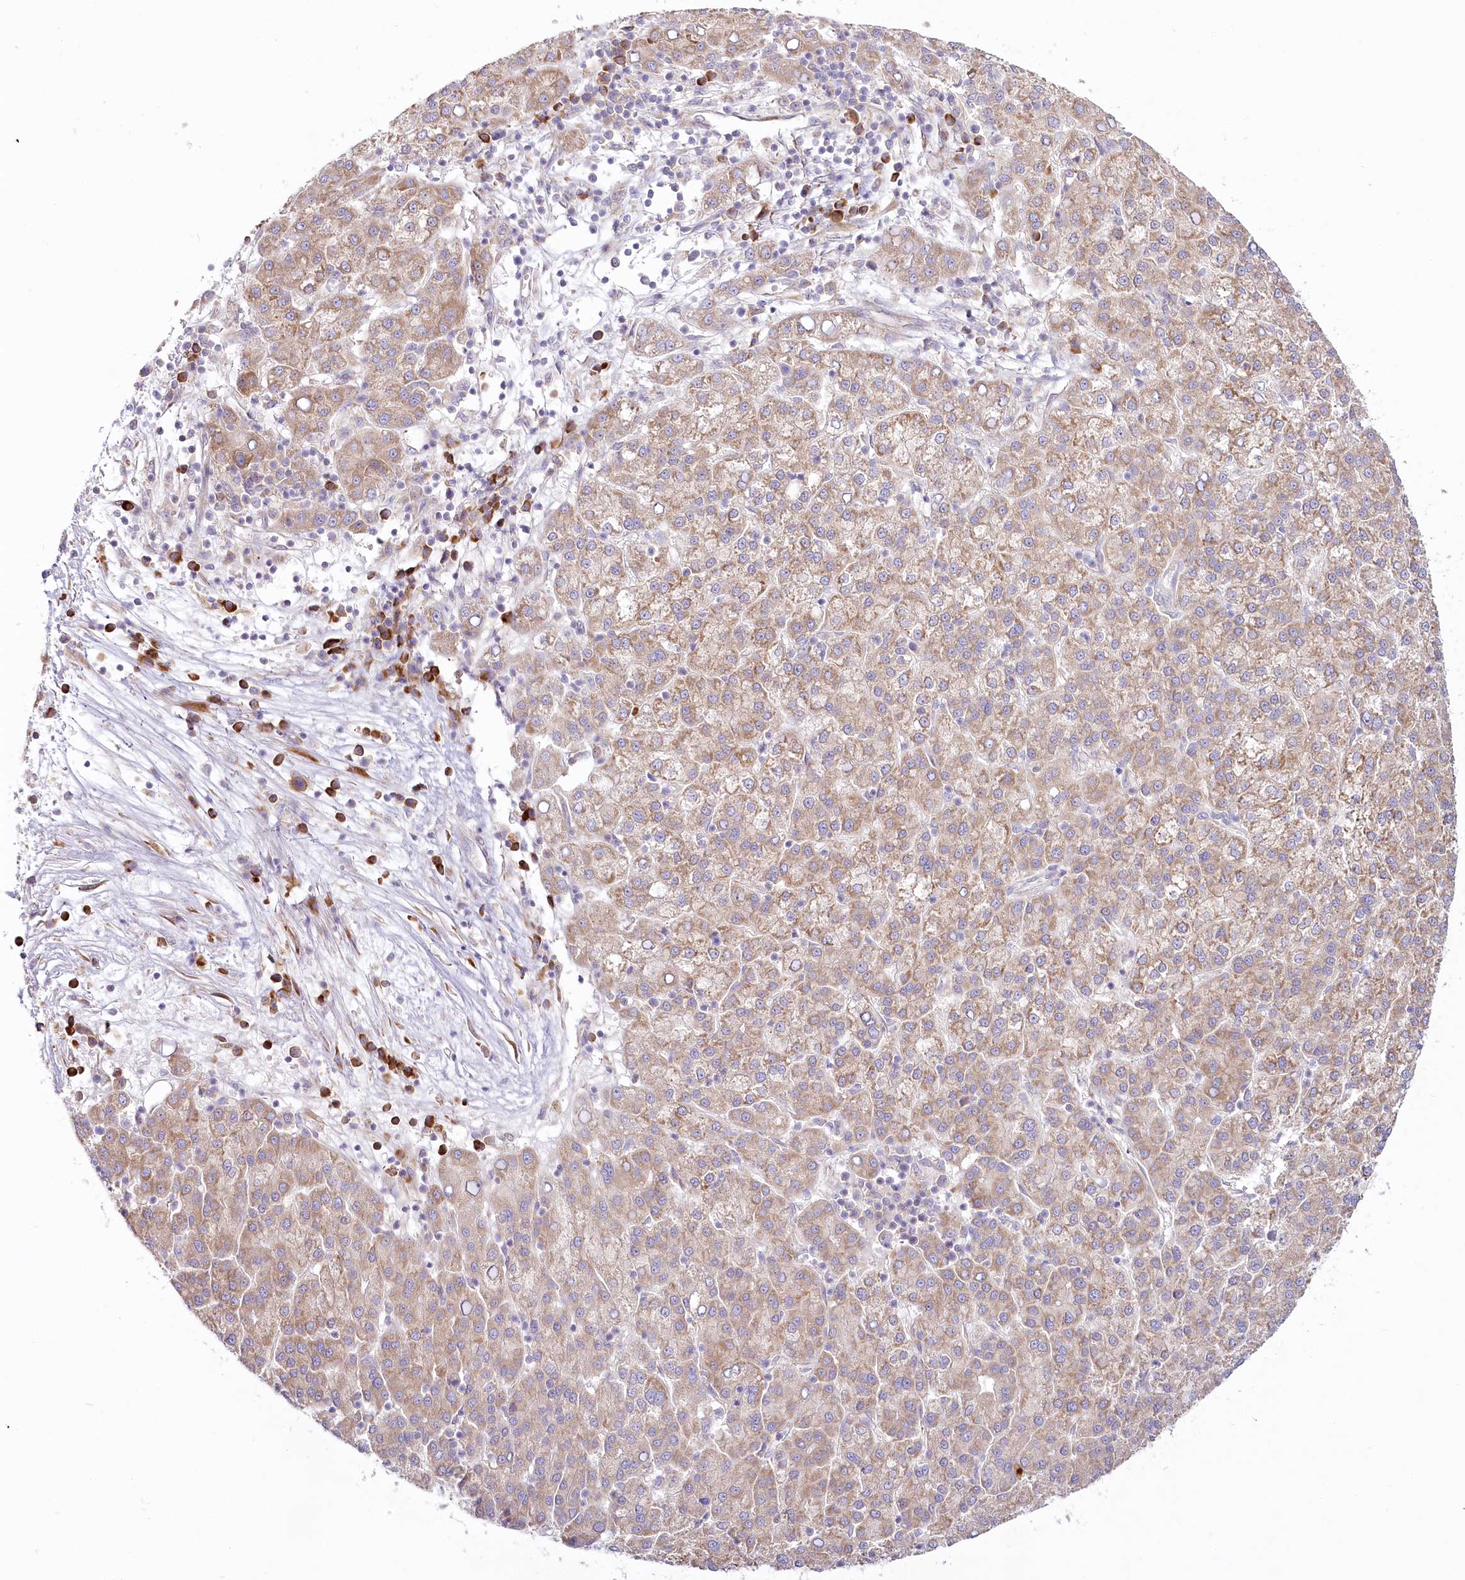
{"staining": {"intensity": "moderate", "quantity": ">75%", "location": "cytoplasmic/membranous"}, "tissue": "liver cancer", "cell_type": "Tumor cells", "image_type": "cancer", "snomed": [{"axis": "morphology", "description": "Carcinoma, Hepatocellular, NOS"}, {"axis": "topography", "description": "Liver"}], "caption": "A medium amount of moderate cytoplasmic/membranous expression is present in approximately >75% of tumor cells in hepatocellular carcinoma (liver) tissue.", "gene": "HARS2", "patient": {"sex": "female", "age": 58}}